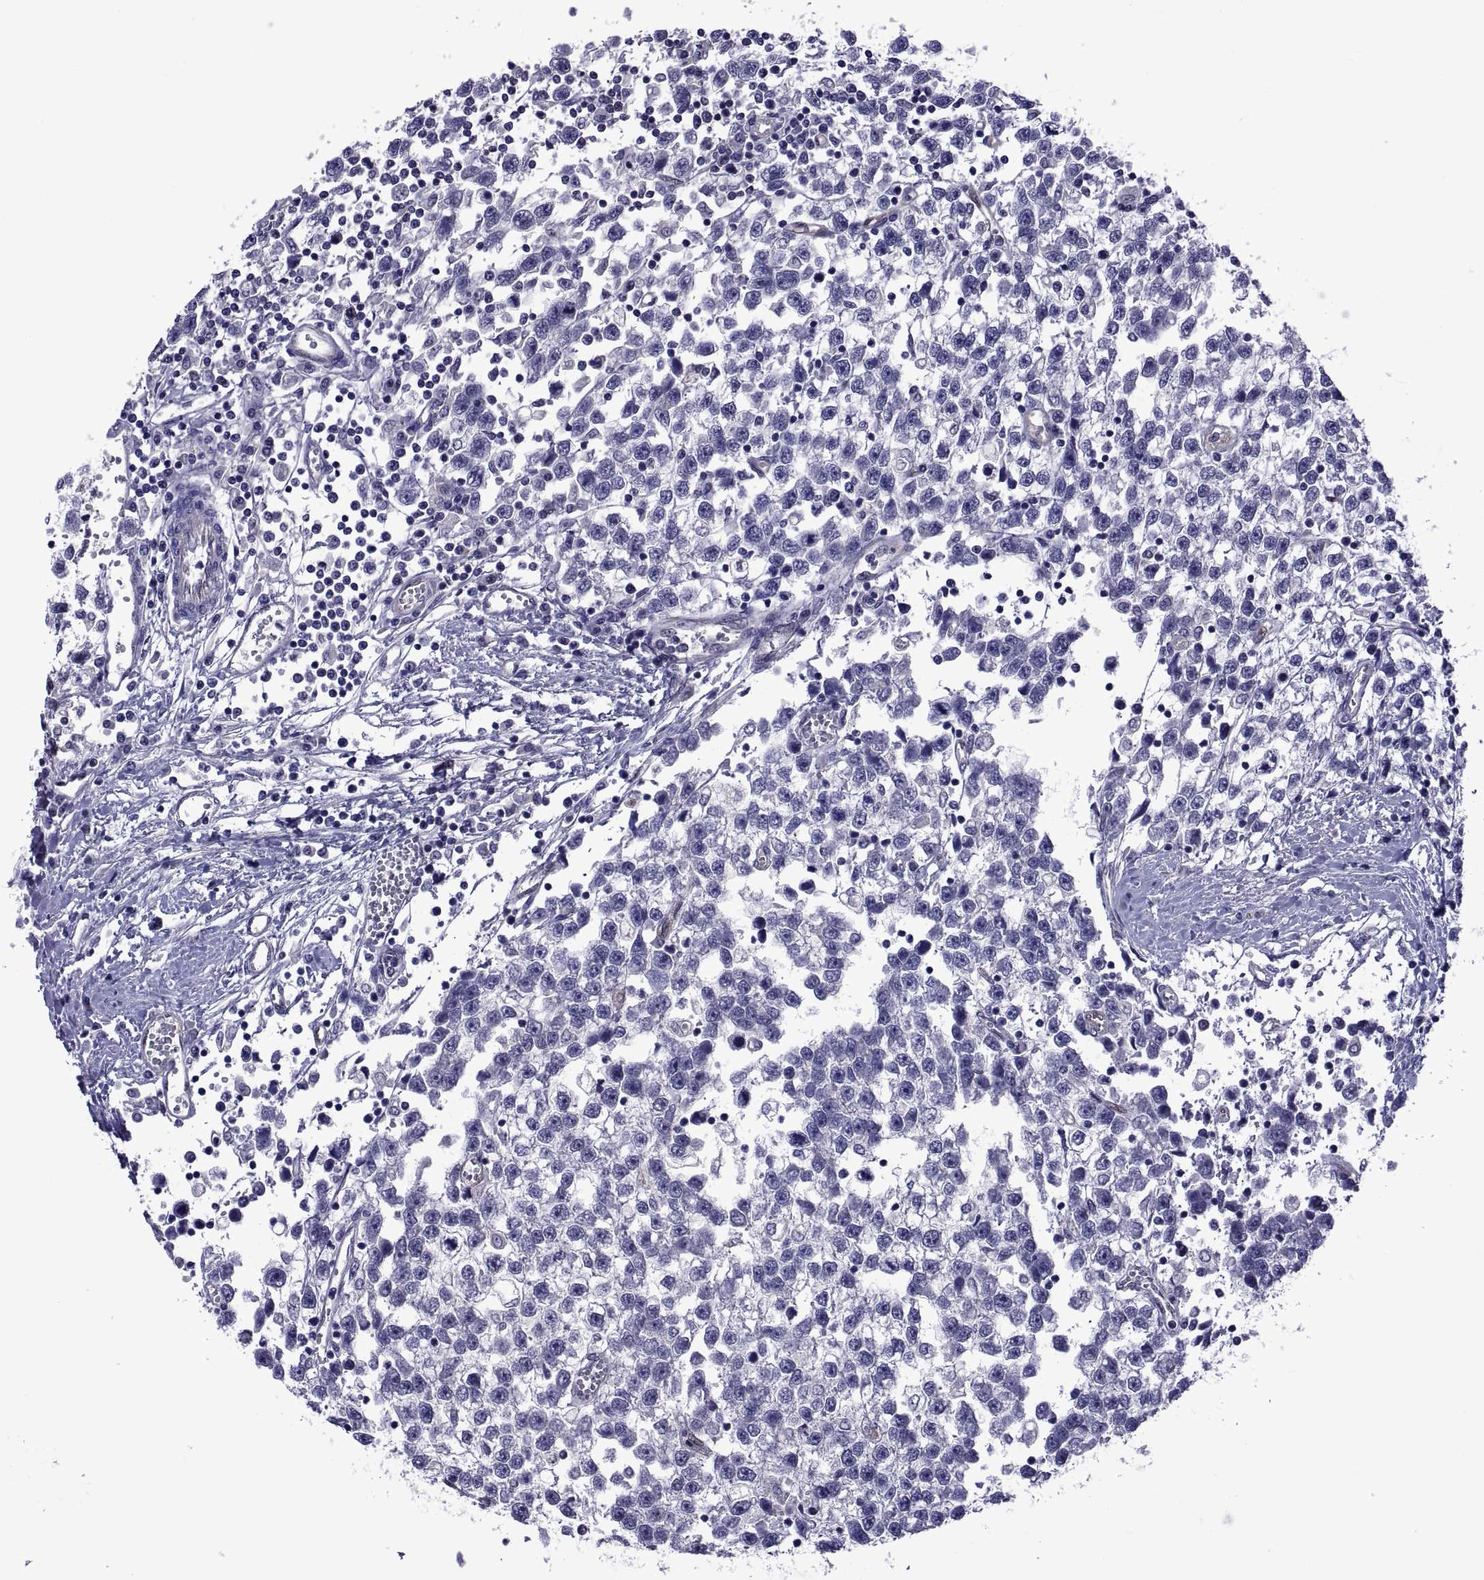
{"staining": {"intensity": "negative", "quantity": "none", "location": "none"}, "tissue": "testis cancer", "cell_type": "Tumor cells", "image_type": "cancer", "snomed": [{"axis": "morphology", "description": "Seminoma, NOS"}, {"axis": "topography", "description": "Testis"}], "caption": "Micrograph shows no protein expression in tumor cells of seminoma (testis) tissue.", "gene": "LCN9", "patient": {"sex": "male", "age": 34}}